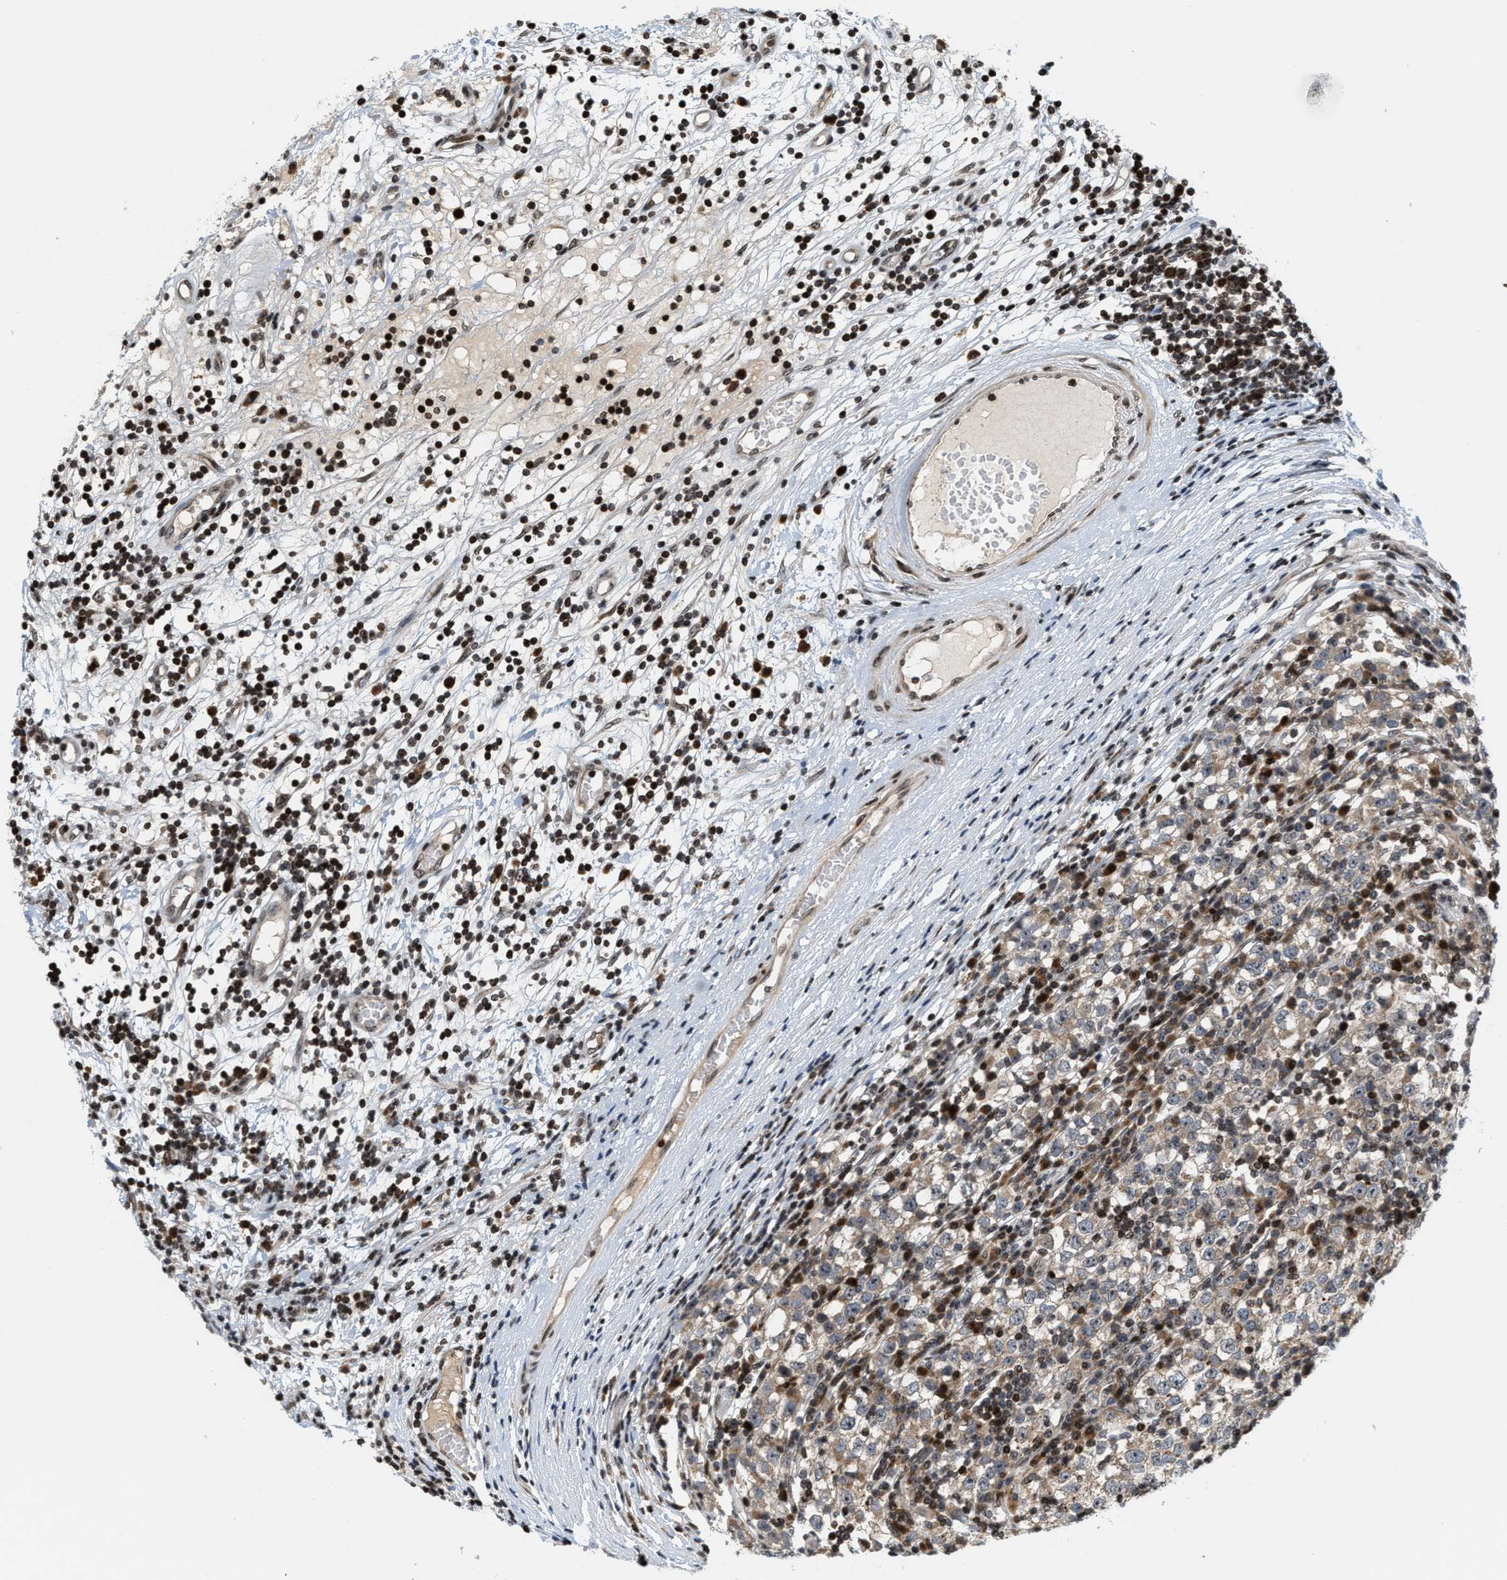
{"staining": {"intensity": "weak", "quantity": ">75%", "location": "cytoplasmic/membranous"}, "tissue": "testis cancer", "cell_type": "Tumor cells", "image_type": "cancer", "snomed": [{"axis": "morphology", "description": "Seminoma, NOS"}, {"axis": "topography", "description": "Testis"}], "caption": "This photomicrograph demonstrates immunohistochemistry (IHC) staining of testis cancer (seminoma), with low weak cytoplasmic/membranous expression in about >75% of tumor cells.", "gene": "PDZD2", "patient": {"sex": "male", "age": 65}}